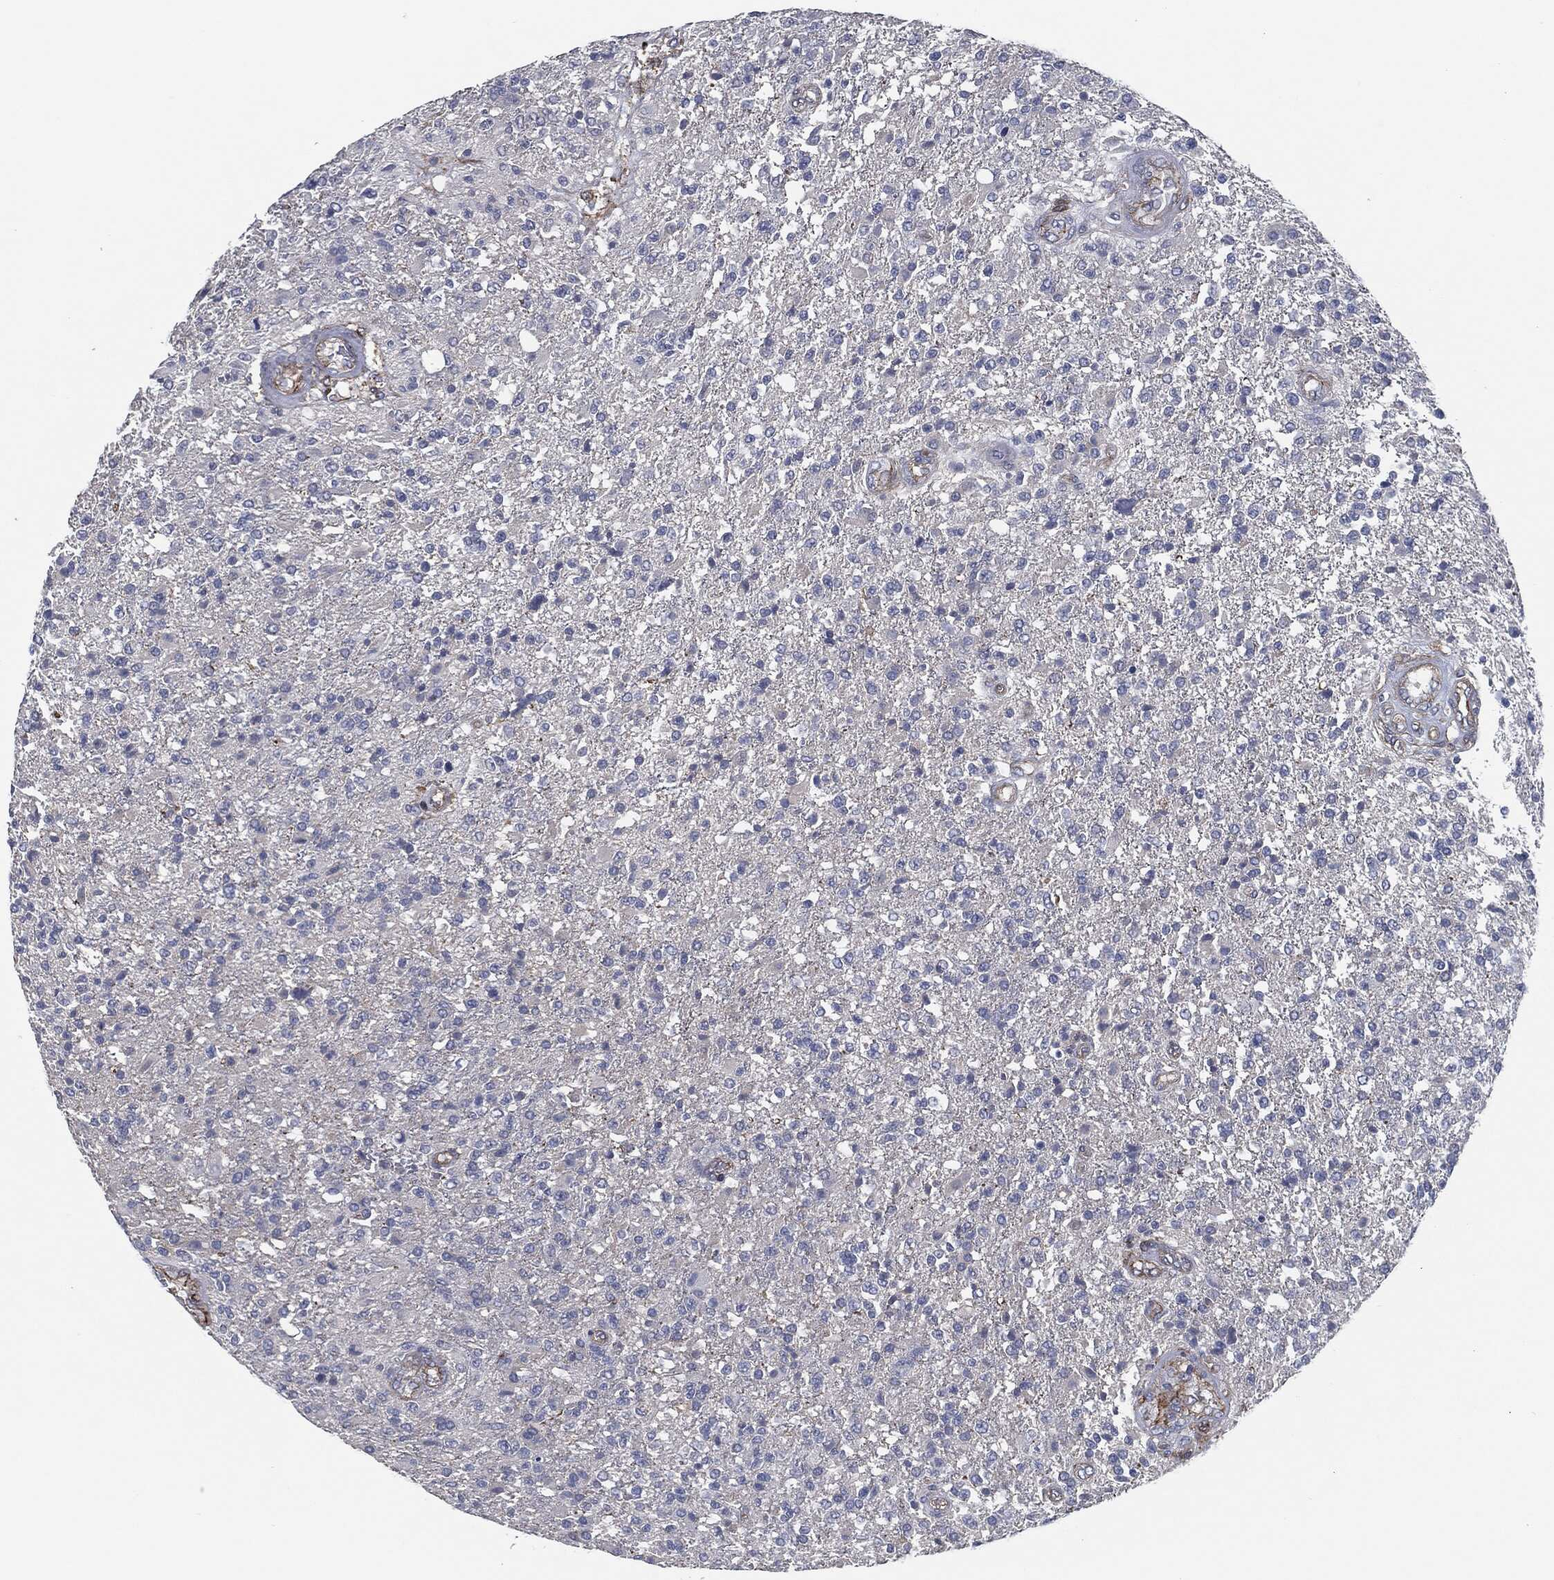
{"staining": {"intensity": "negative", "quantity": "none", "location": "none"}, "tissue": "glioma", "cell_type": "Tumor cells", "image_type": "cancer", "snomed": [{"axis": "morphology", "description": "Glioma, malignant, High grade"}, {"axis": "topography", "description": "Brain"}], "caption": "Immunohistochemistry image of neoplastic tissue: glioma stained with DAB (3,3'-diaminobenzidine) displays no significant protein positivity in tumor cells.", "gene": "SVIL", "patient": {"sex": "male", "age": 56}}